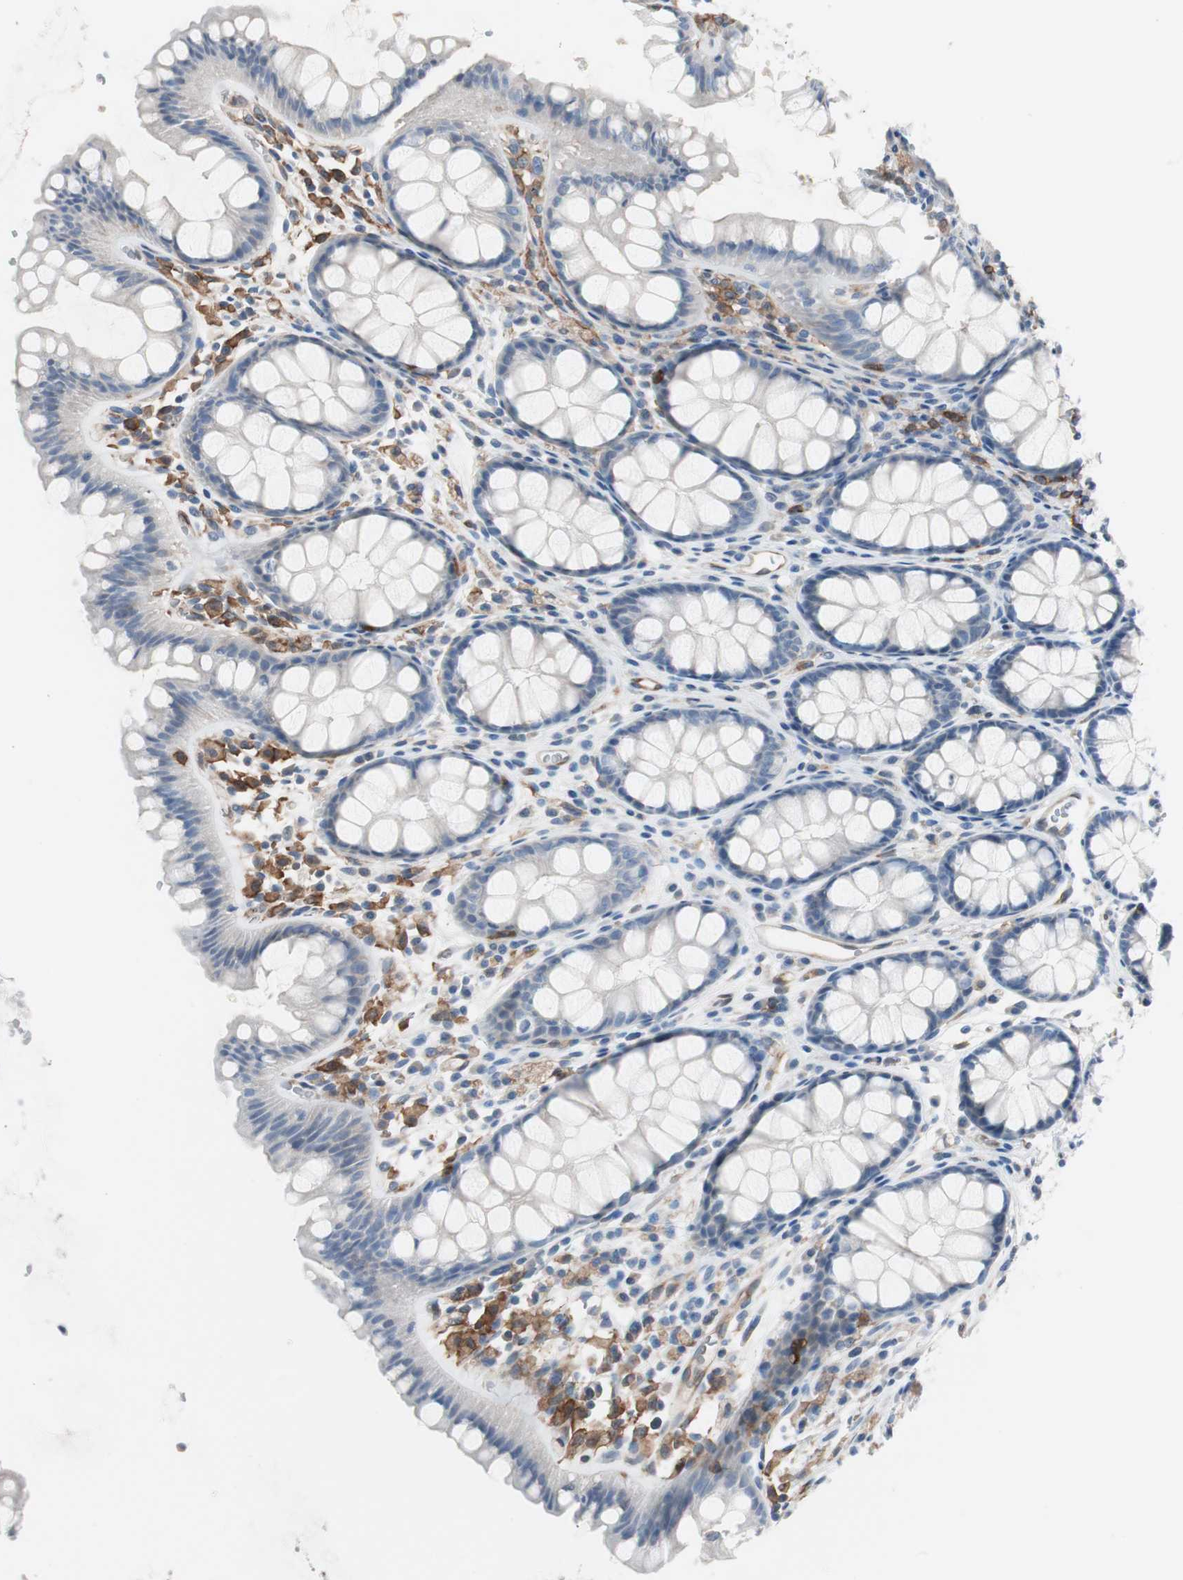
{"staining": {"intensity": "moderate", "quantity": ">75%", "location": "cytoplasmic/membranous"}, "tissue": "colon", "cell_type": "Endothelial cells", "image_type": "normal", "snomed": [{"axis": "morphology", "description": "Normal tissue, NOS"}, {"axis": "topography", "description": "Colon"}], "caption": "Immunohistochemistry (IHC) micrograph of unremarkable colon: colon stained using immunohistochemistry (IHC) exhibits medium levels of moderate protein expression localized specifically in the cytoplasmic/membranous of endothelial cells, appearing as a cytoplasmic/membranous brown color.", "gene": "SWAP70", "patient": {"sex": "female", "age": 55}}